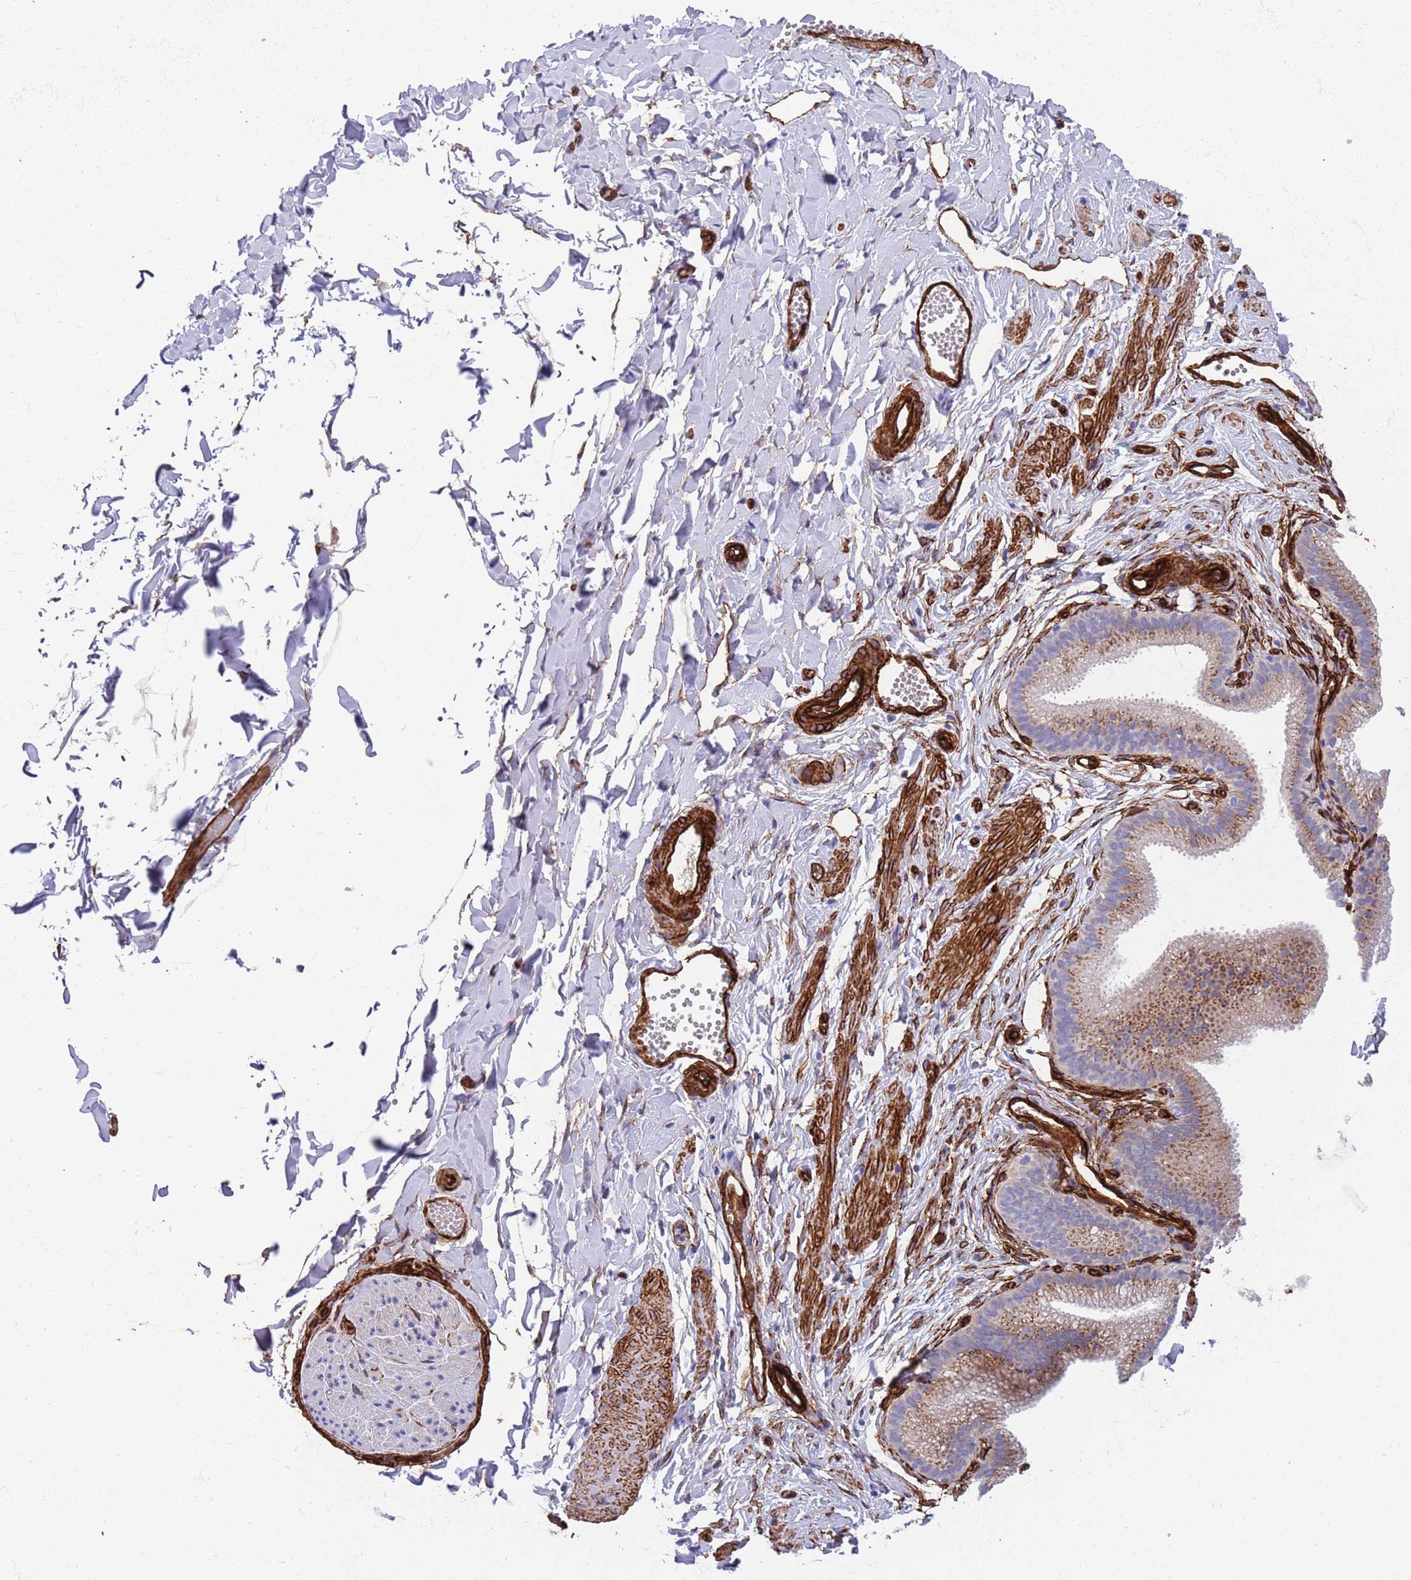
{"staining": {"intensity": "strong", "quantity": ">75%", "location": "cytoplasmic/membranous"}, "tissue": "adipose tissue", "cell_type": "Adipocytes", "image_type": "normal", "snomed": [{"axis": "morphology", "description": "Normal tissue, NOS"}, {"axis": "topography", "description": "Gallbladder"}, {"axis": "topography", "description": "Peripheral nerve tissue"}], "caption": "Brown immunohistochemical staining in unremarkable human adipose tissue displays strong cytoplasmic/membranous expression in about >75% of adipocytes. (brown staining indicates protein expression, while blue staining denotes nuclei).", "gene": "CAV2", "patient": {"sex": "male", "age": 38}}